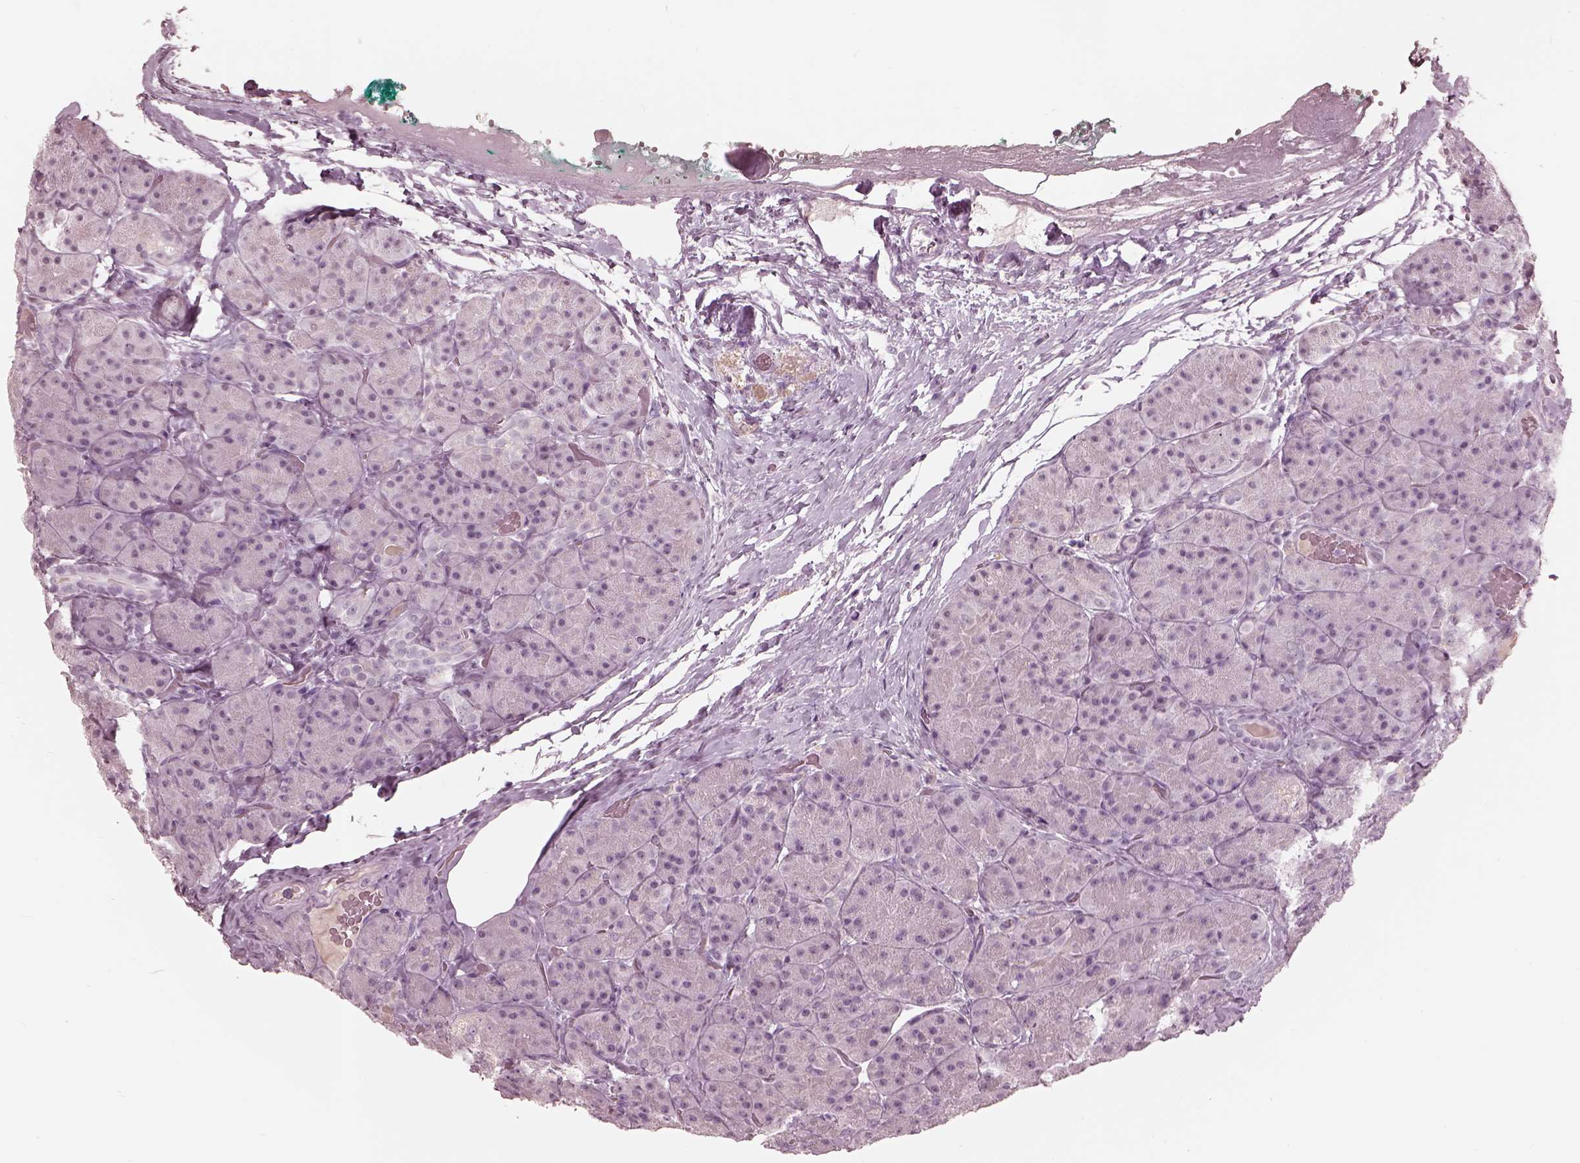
{"staining": {"intensity": "negative", "quantity": "none", "location": "none"}, "tissue": "pancreas", "cell_type": "Exocrine glandular cells", "image_type": "normal", "snomed": [{"axis": "morphology", "description": "Normal tissue, NOS"}, {"axis": "topography", "description": "Pancreas"}], "caption": "A high-resolution photomicrograph shows immunohistochemistry staining of benign pancreas, which shows no significant staining in exocrine glandular cells.", "gene": "GARIN4", "patient": {"sex": "male", "age": 57}}